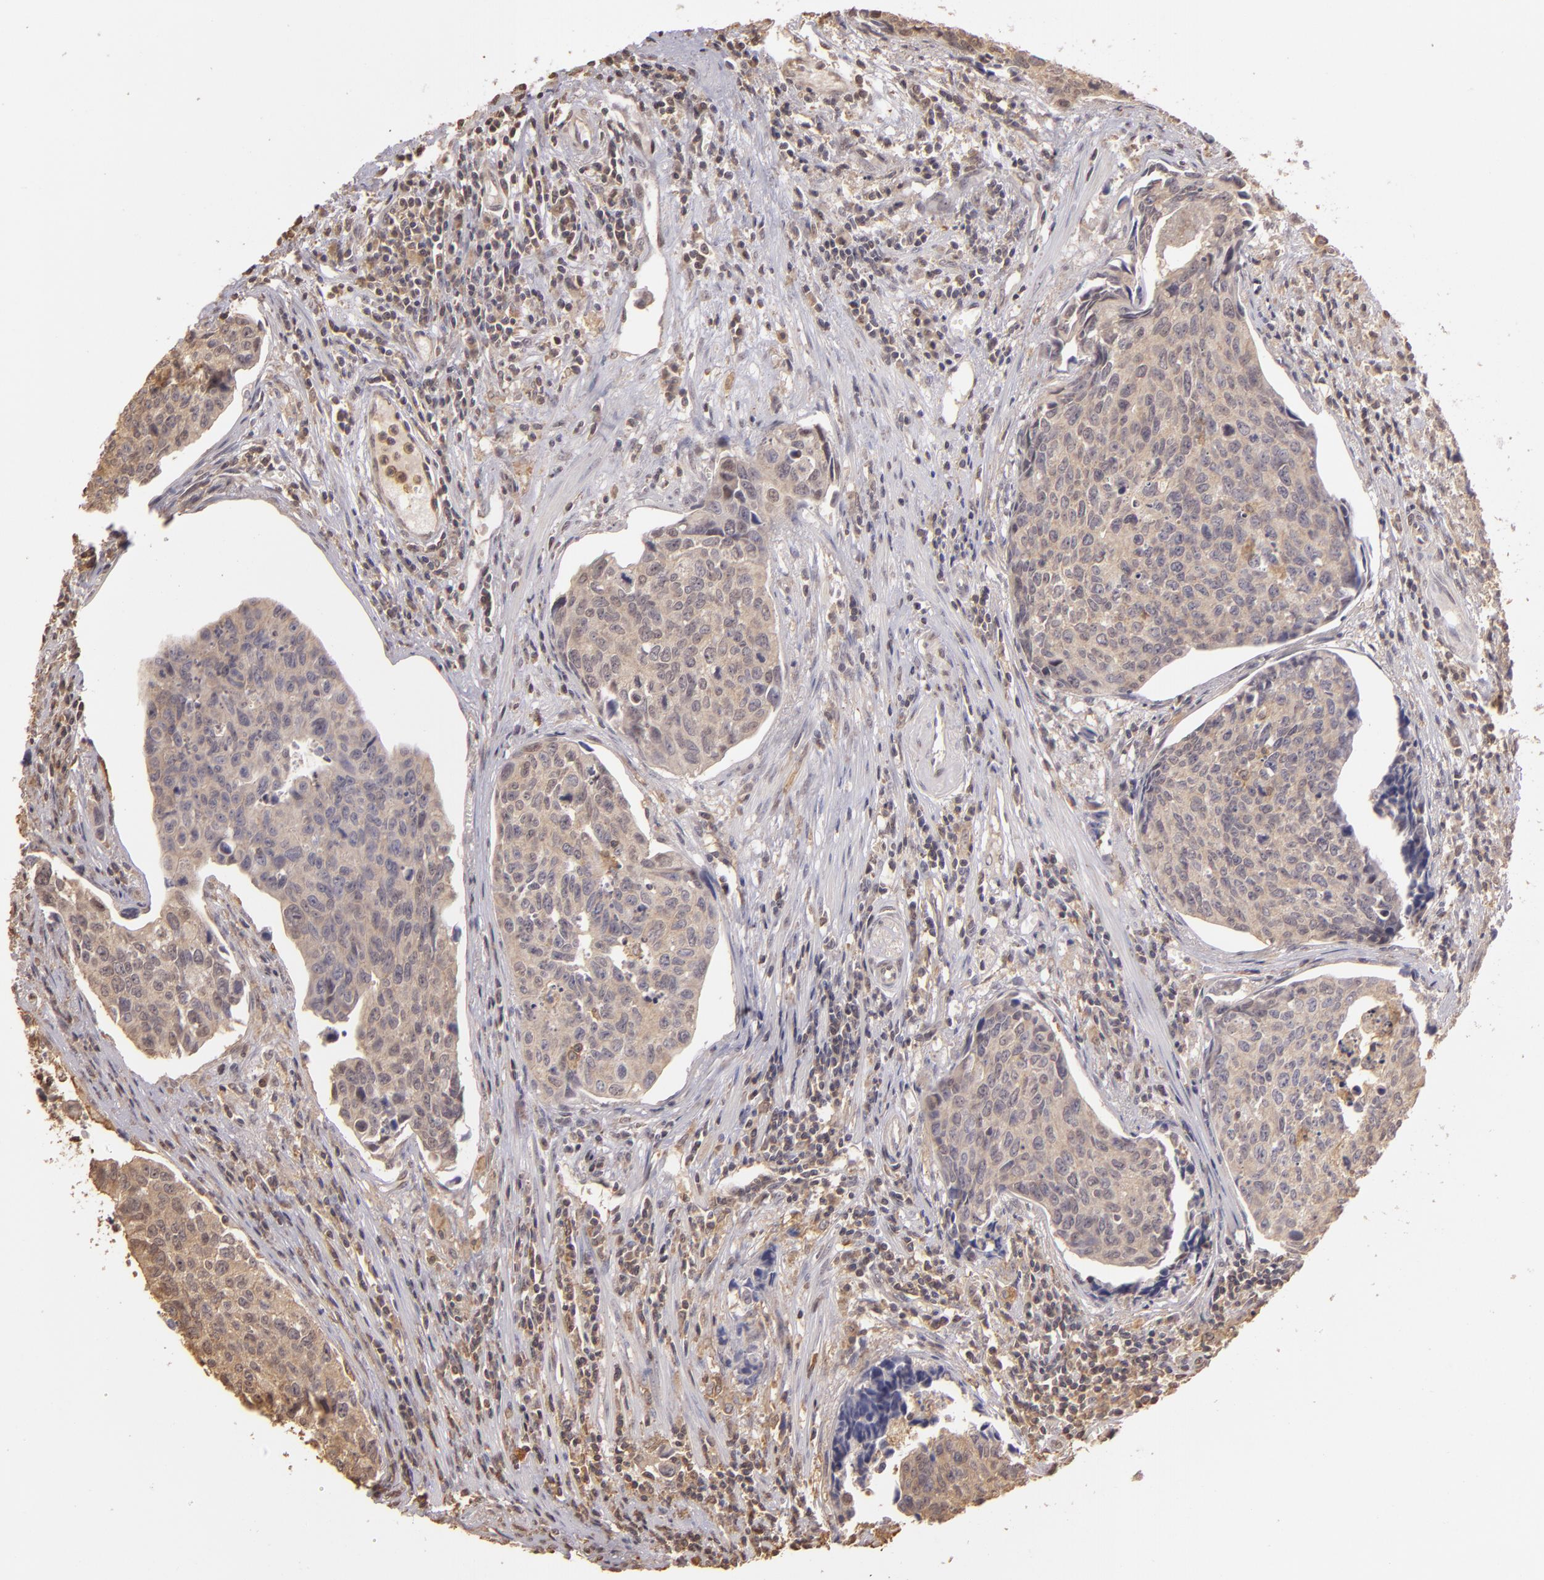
{"staining": {"intensity": "weak", "quantity": "<25%", "location": "cytoplasmic/membranous"}, "tissue": "urothelial cancer", "cell_type": "Tumor cells", "image_type": "cancer", "snomed": [{"axis": "morphology", "description": "Urothelial carcinoma, High grade"}, {"axis": "topography", "description": "Urinary bladder"}], "caption": "IHC photomicrograph of high-grade urothelial carcinoma stained for a protein (brown), which exhibits no expression in tumor cells. (DAB IHC visualized using brightfield microscopy, high magnification).", "gene": "ARPC2", "patient": {"sex": "male", "age": 81}}